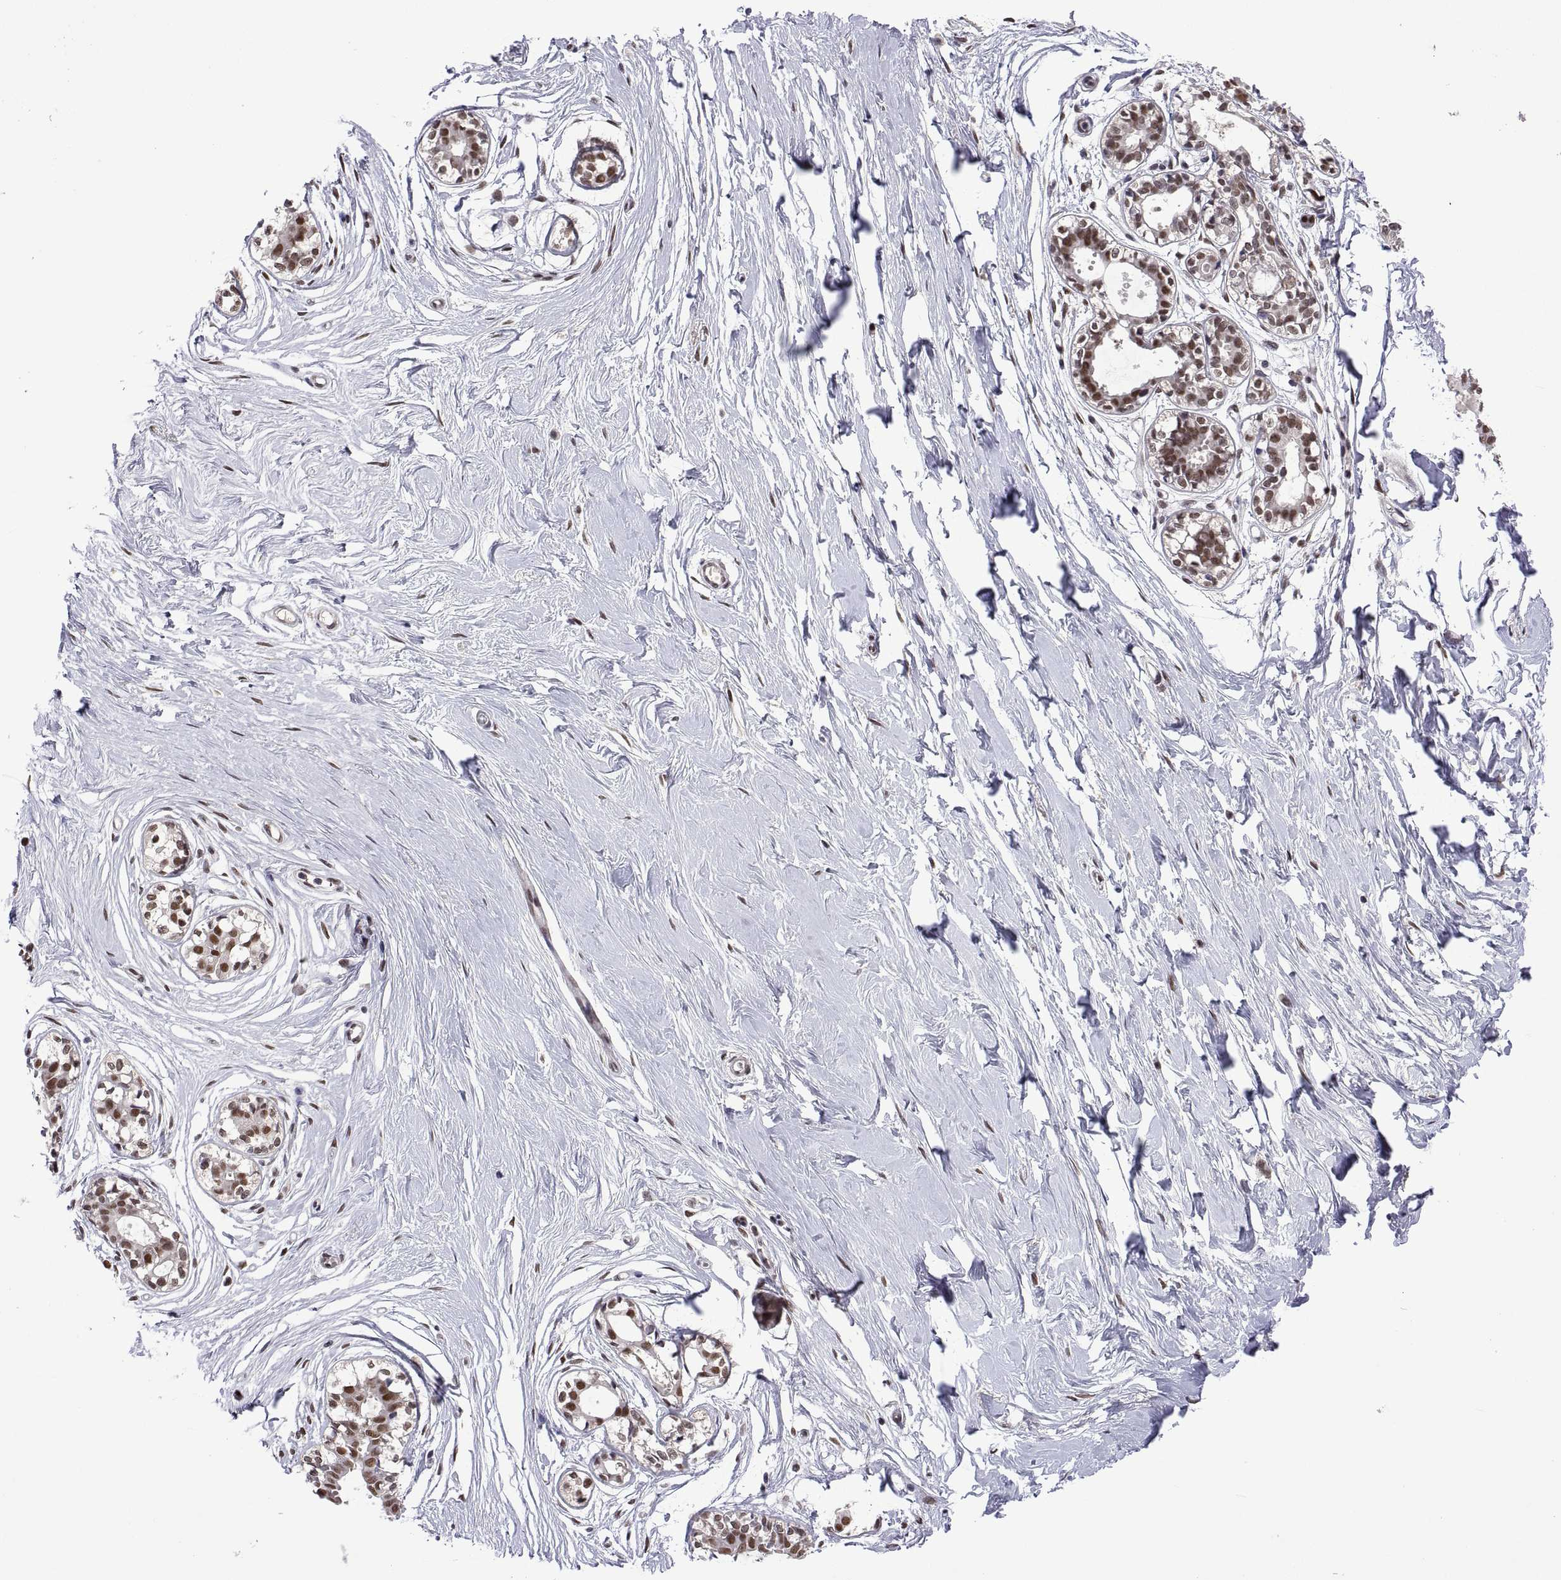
{"staining": {"intensity": "negative", "quantity": "none", "location": "none"}, "tissue": "breast", "cell_type": "Adipocytes", "image_type": "normal", "snomed": [{"axis": "morphology", "description": "Normal tissue, NOS"}, {"axis": "topography", "description": "Breast"}], "caption": "There is no significant positivity in adipocytes of breast. The staining was performed using DAB (3,3'-diaminobenzidine) to visualize the protein expression in brown, while the nuclei were stained in blue with hematoxylin (Magnification: 20x).", "gene": "NR4A1", "patient": {"sex": "female", "age": 49}}